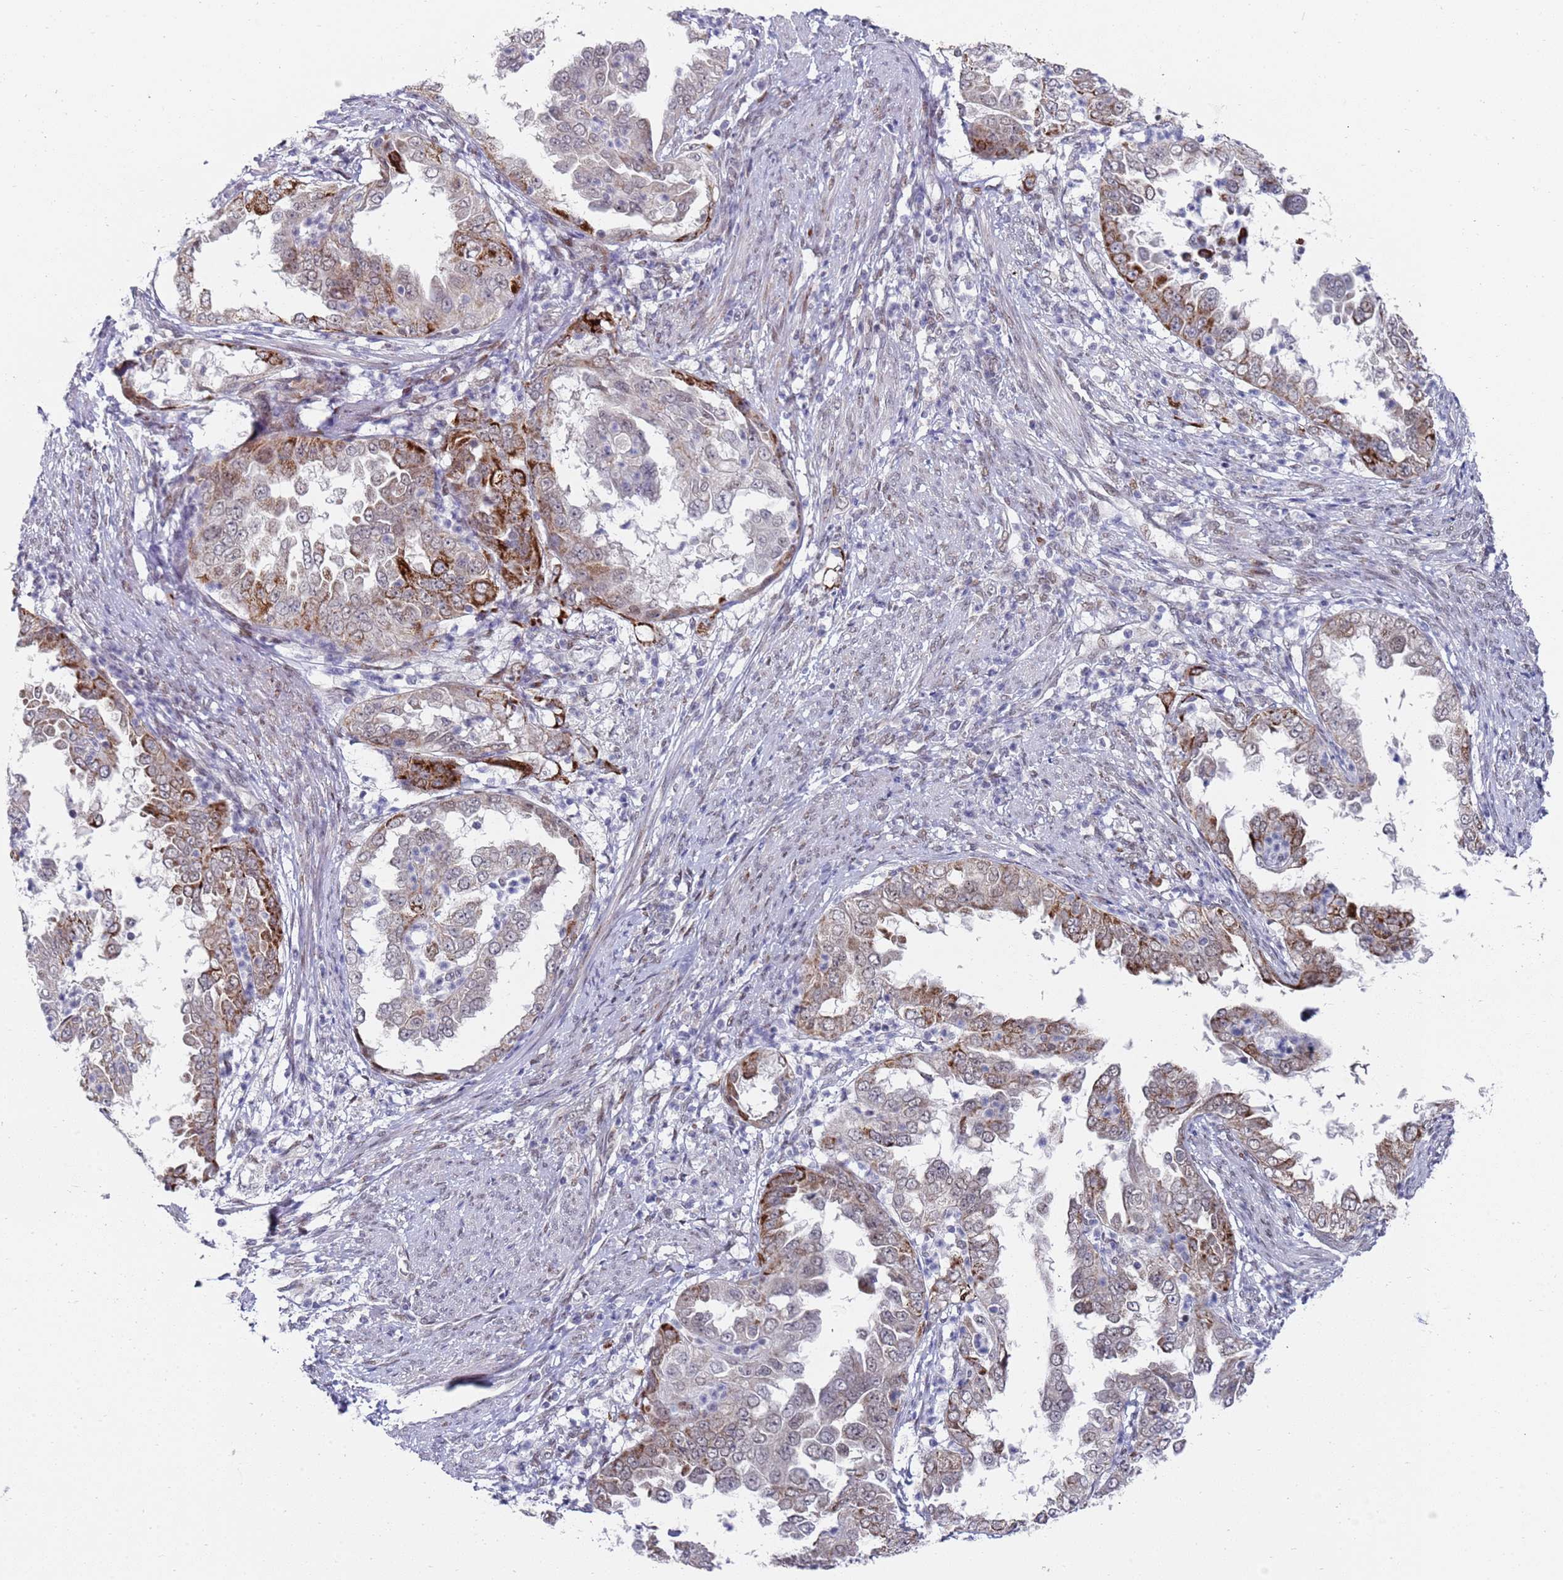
{"staining": {"intensity": "moderate", "quantity": "25%-75%", "location": "cytoplasmic/membranous"}, "tissue": "endometrial cancer", "cell_type": "Tumor cells", "image_type": "cancer", "snomed": [{"axis": "morphology", "description": "Adenocarcinoma, NOS"}, {"axis": "topography", "description": "Endometrium"}], "caption": "Endometrial adenocarcinoma tissue displays moderate cytoplasmic/membranous expression in about 25%-75% of tumor cells, visualized by immunohistochemistry.", "gene": "COPS6", "patient": {"sex": "female", "age": 85}}